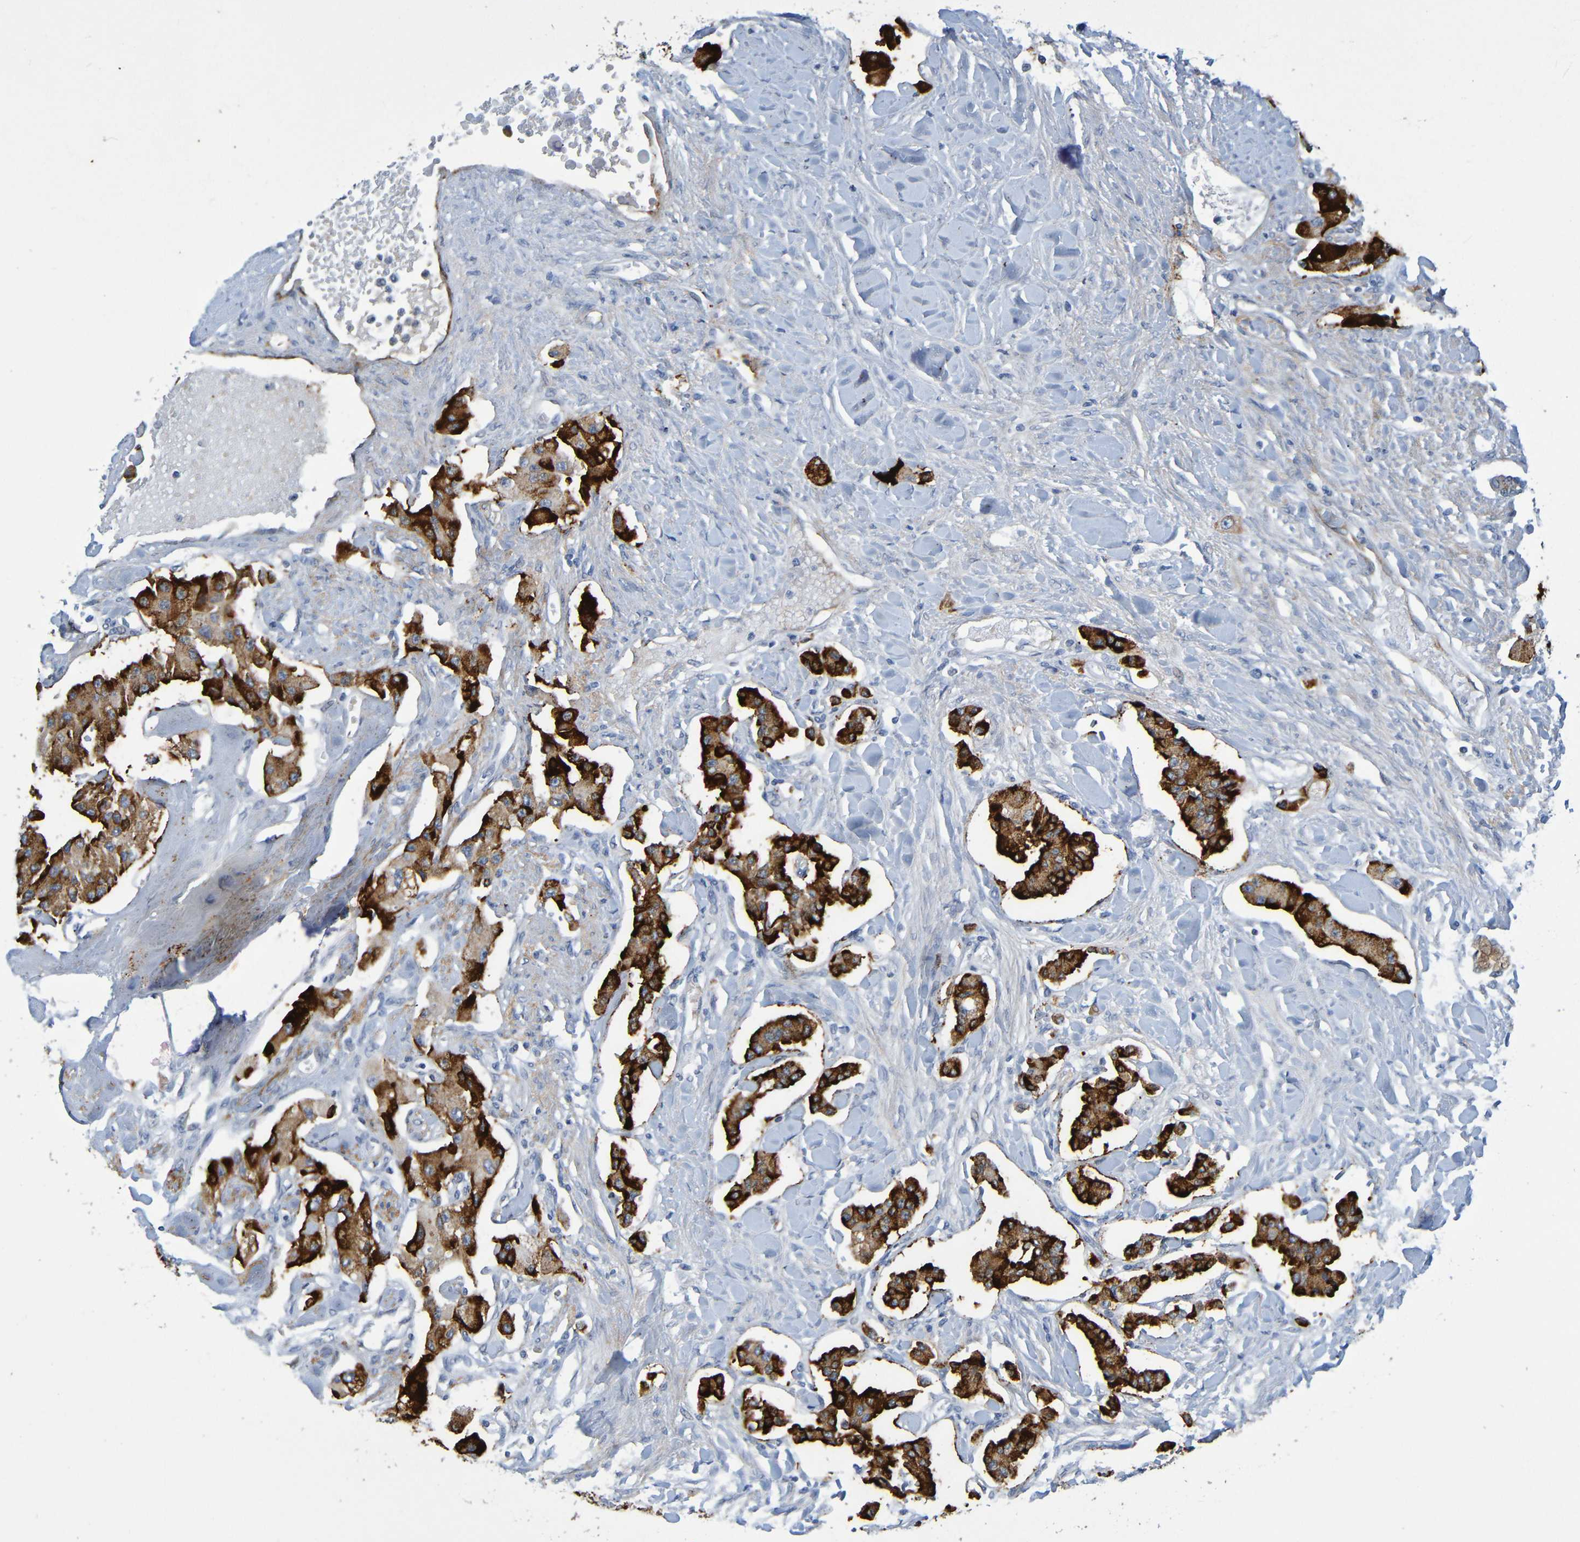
{"staining": {"intensity": "strong", "quantity": ">75%", "location": "cytoplasmic/membranous"}, "tissue": "carcinoid", "cell_type": "Tumor cells", "image_type": "cancer", "snomed": [{"axis": "morphology", "description": "Carcinoid, malignant, NOS"}, {"axis": "topography", "description": "Pancreas"}], "caption": "This micrograph shows immunohistochemistry staining of human carcinoid, with high strong cytoplasmic/membranous positivity in about >75% of tumor cells.", "gene": "IL10", "patient": {"sex": "male", "age": 41}}